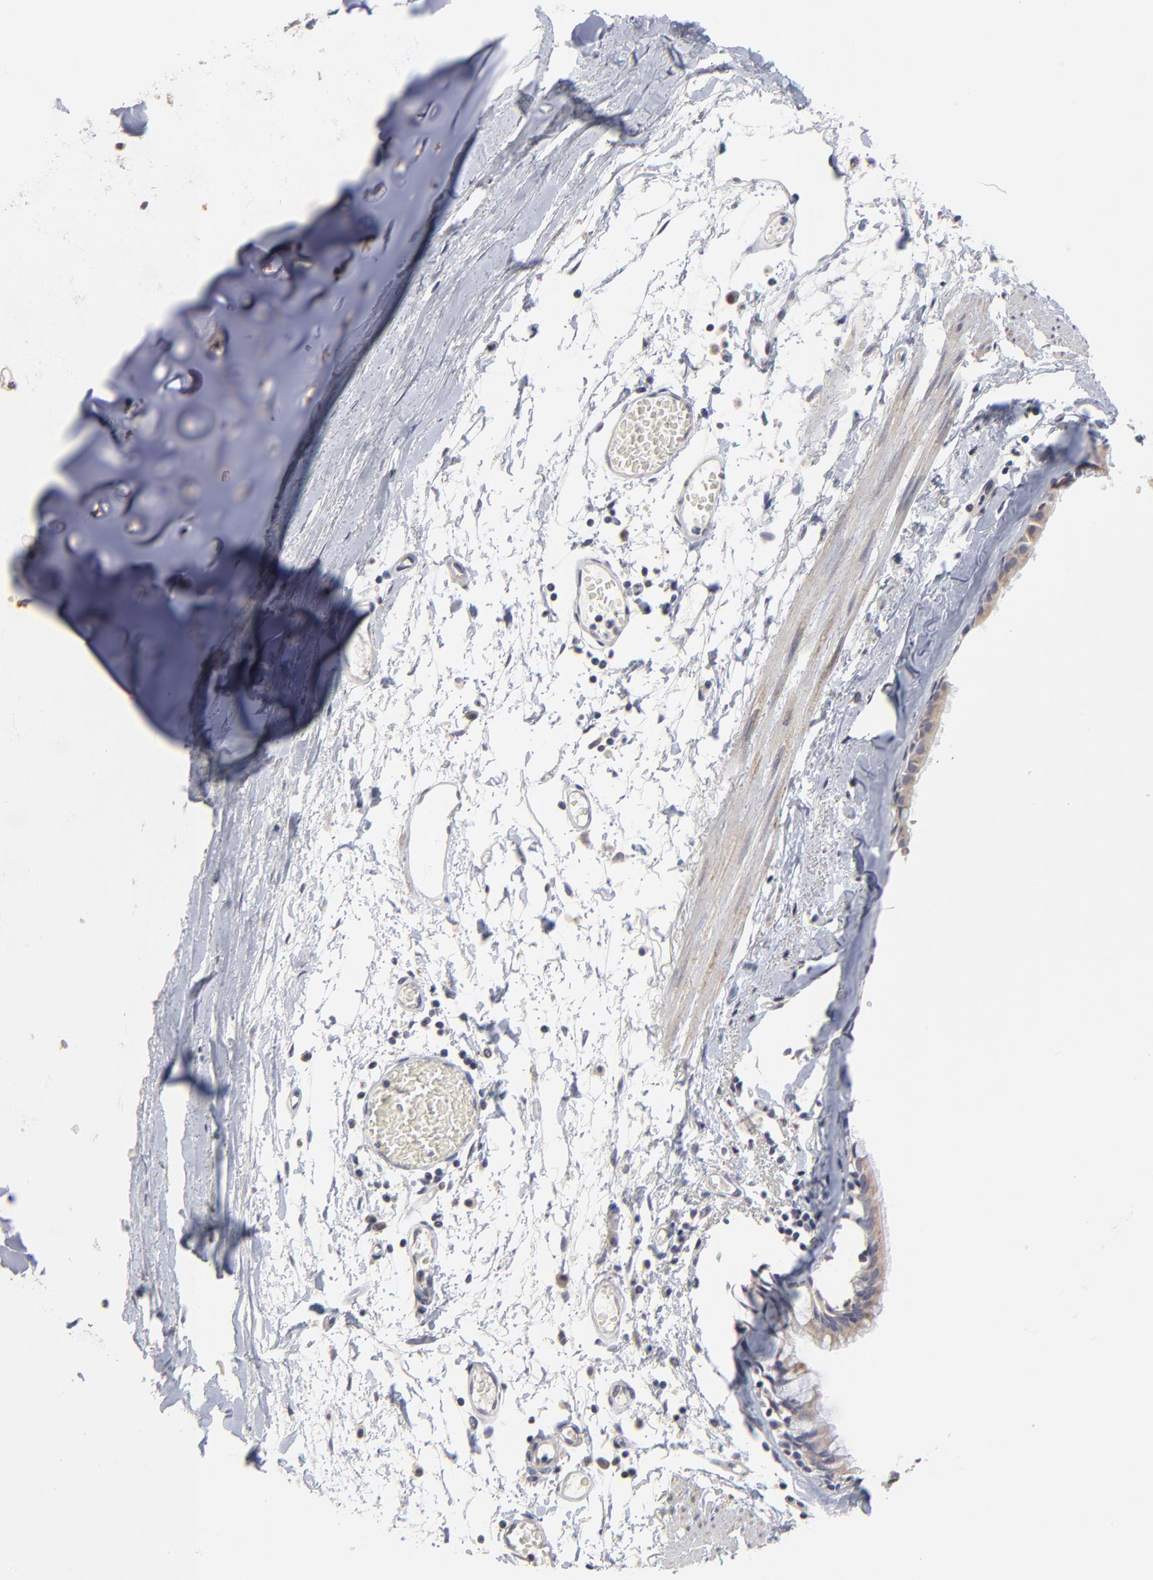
{"staining": {"intensity": "weak", "quantity": "25%-75%", "location": "cytoplasmic/membranous"}, "tissue": "bronchus", "cell_type": "Respiratory epithelial cells", "image_type": "normal", "snomed": [{"axis": "morphology", "description": "Normal tissue, NOS"}, {"axis": "topography", "description": "Bronchus"}, {"axis": "topography", "description": "Lung"}], "caption": "Bronchus stained for a protein (brown) shows weak cytoplasmic/membranous positive staining in approximately 25%-75% of respiratory epithelial cells.", "gene": "MAGEA10", "patient": {"sex": "female", "age": 56}}